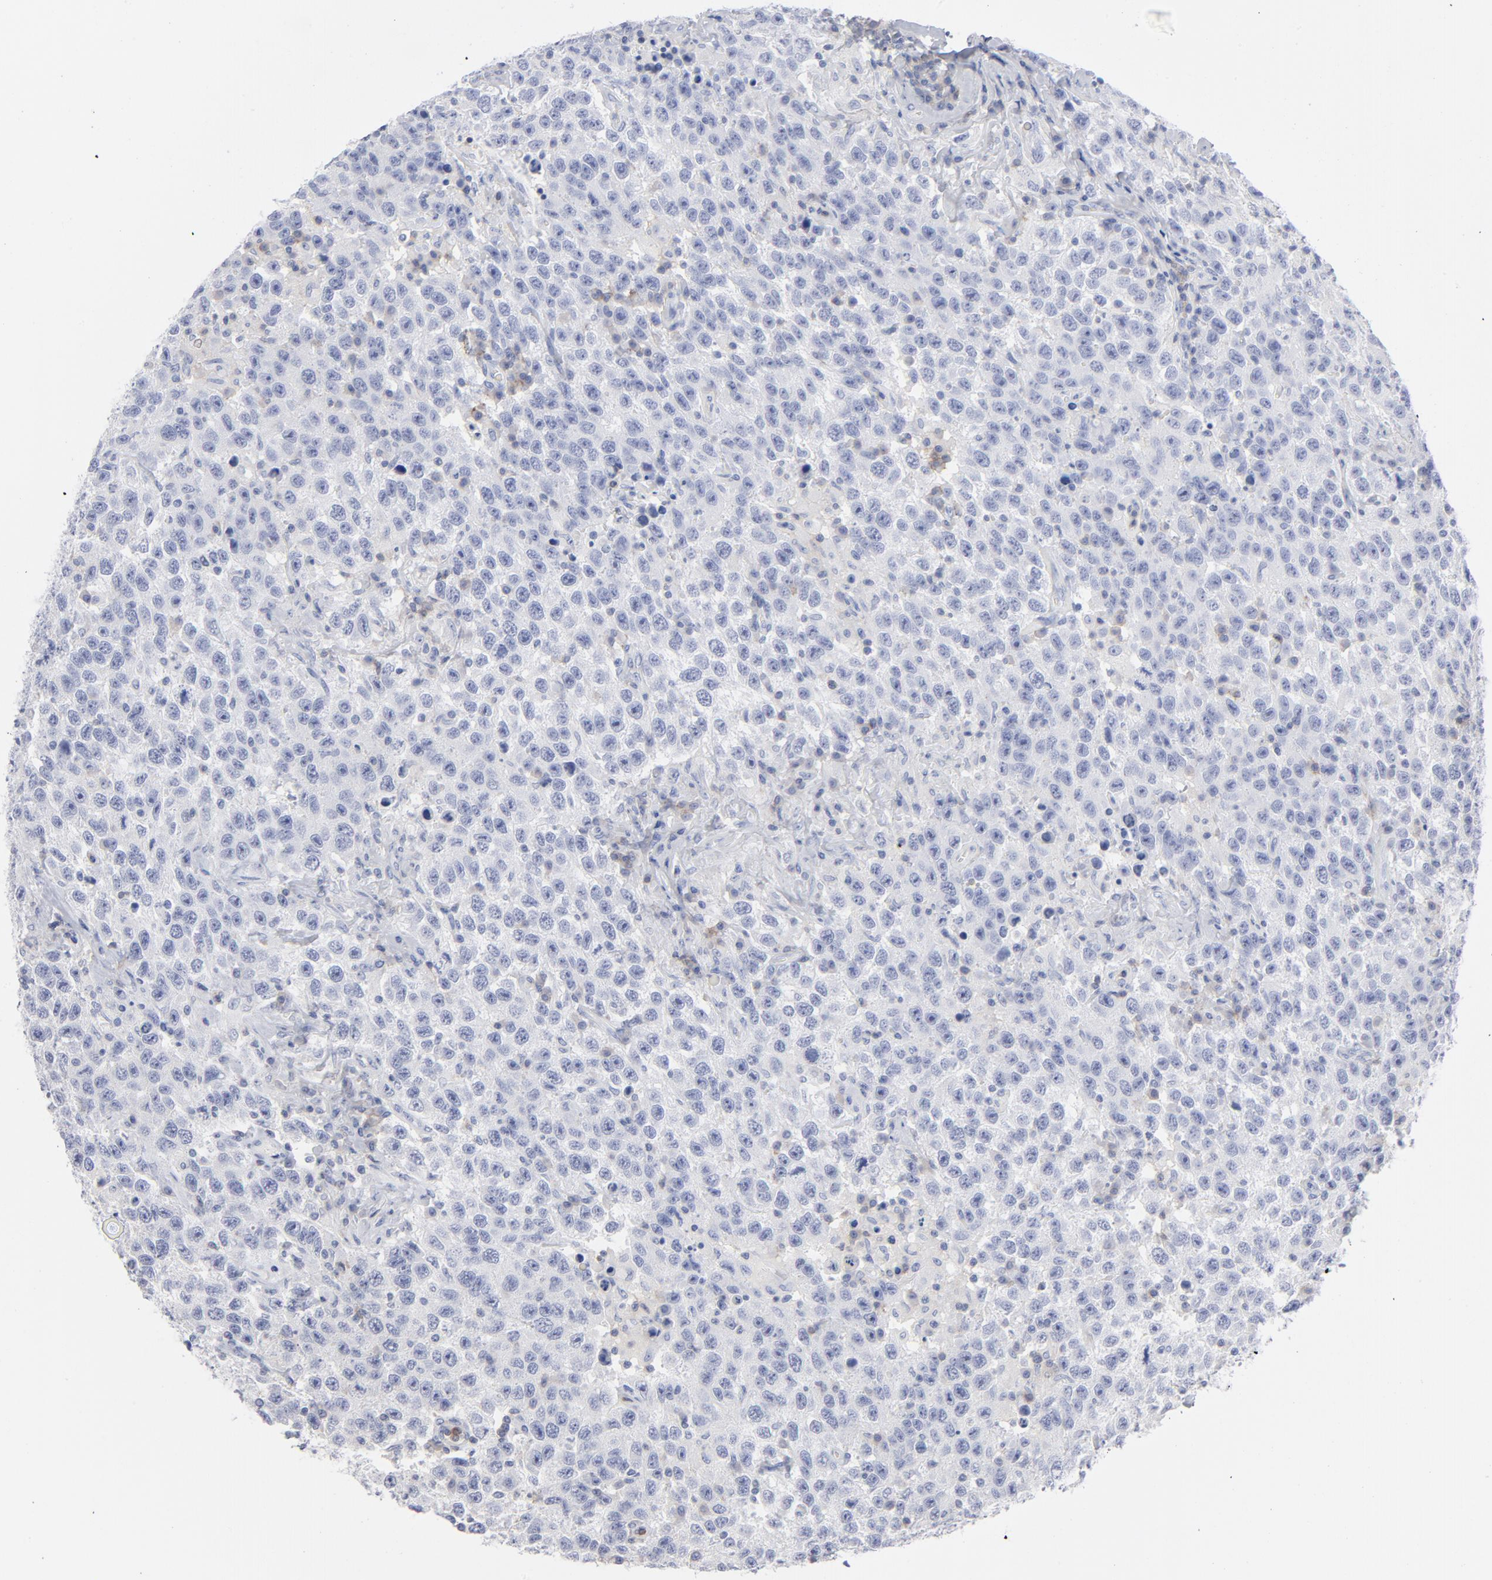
{"staining": {"intensity": "negative", "quantity": "none", "location": "none"}, "tissue": "testis cancer", "cell_type": "Tumor cells", "image_type": "cancer", "snomed": [{"axis": "morphology", "description": "Seminoma, NOS"}, {"axis": "topography", "description": "Testis"}], "caption": "DAB (3,3'-diaminobenzidine) immunohistochemical staining of testis cancer (seminoma) displays no significant staining in tumor cells.", "gene": "P2RY8", "patient": {"sex": "male", "age": 41}}